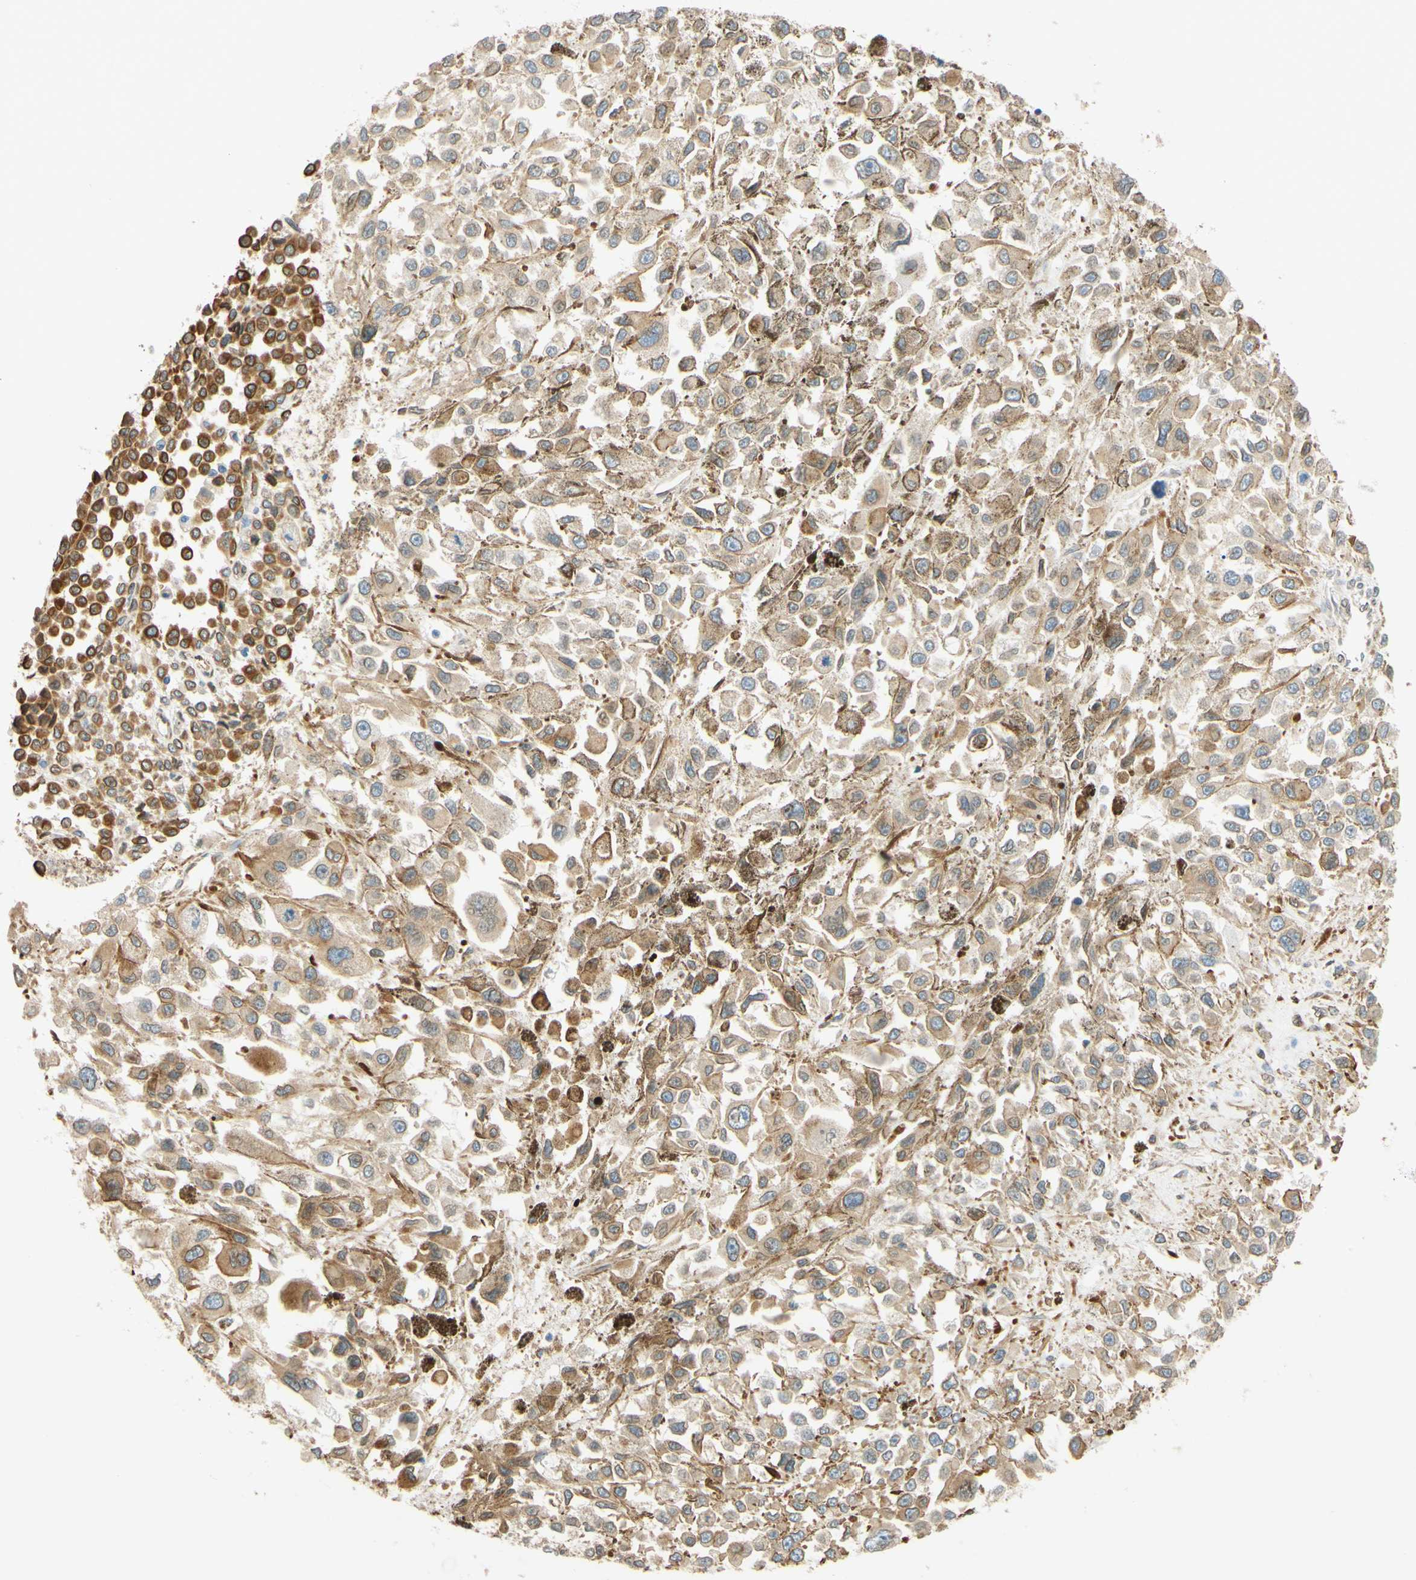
{"staining": {"intensity": "weak", "quantity": ">75%", "location": "cytoplasmic/membranous,nuclear"}, "tissue": "melanoma", "cell_type": "Tumor cells", "image_type": "cancer", "snomed": [{"axis": "morphology", "description": "Malignant melanoma, Metastatic site"}, {"axis": "topography", "description": "Lymph node"}], "caption": "Malignant melanoma (metastatic site) was stained to show a protein in brown. There is low levels of weak cytoplasmic/membranous and nuclear positivity in about >75% of tumor cells.", "gene": "ENDOD1", "patient": {"sex": "male", "age": 59}}